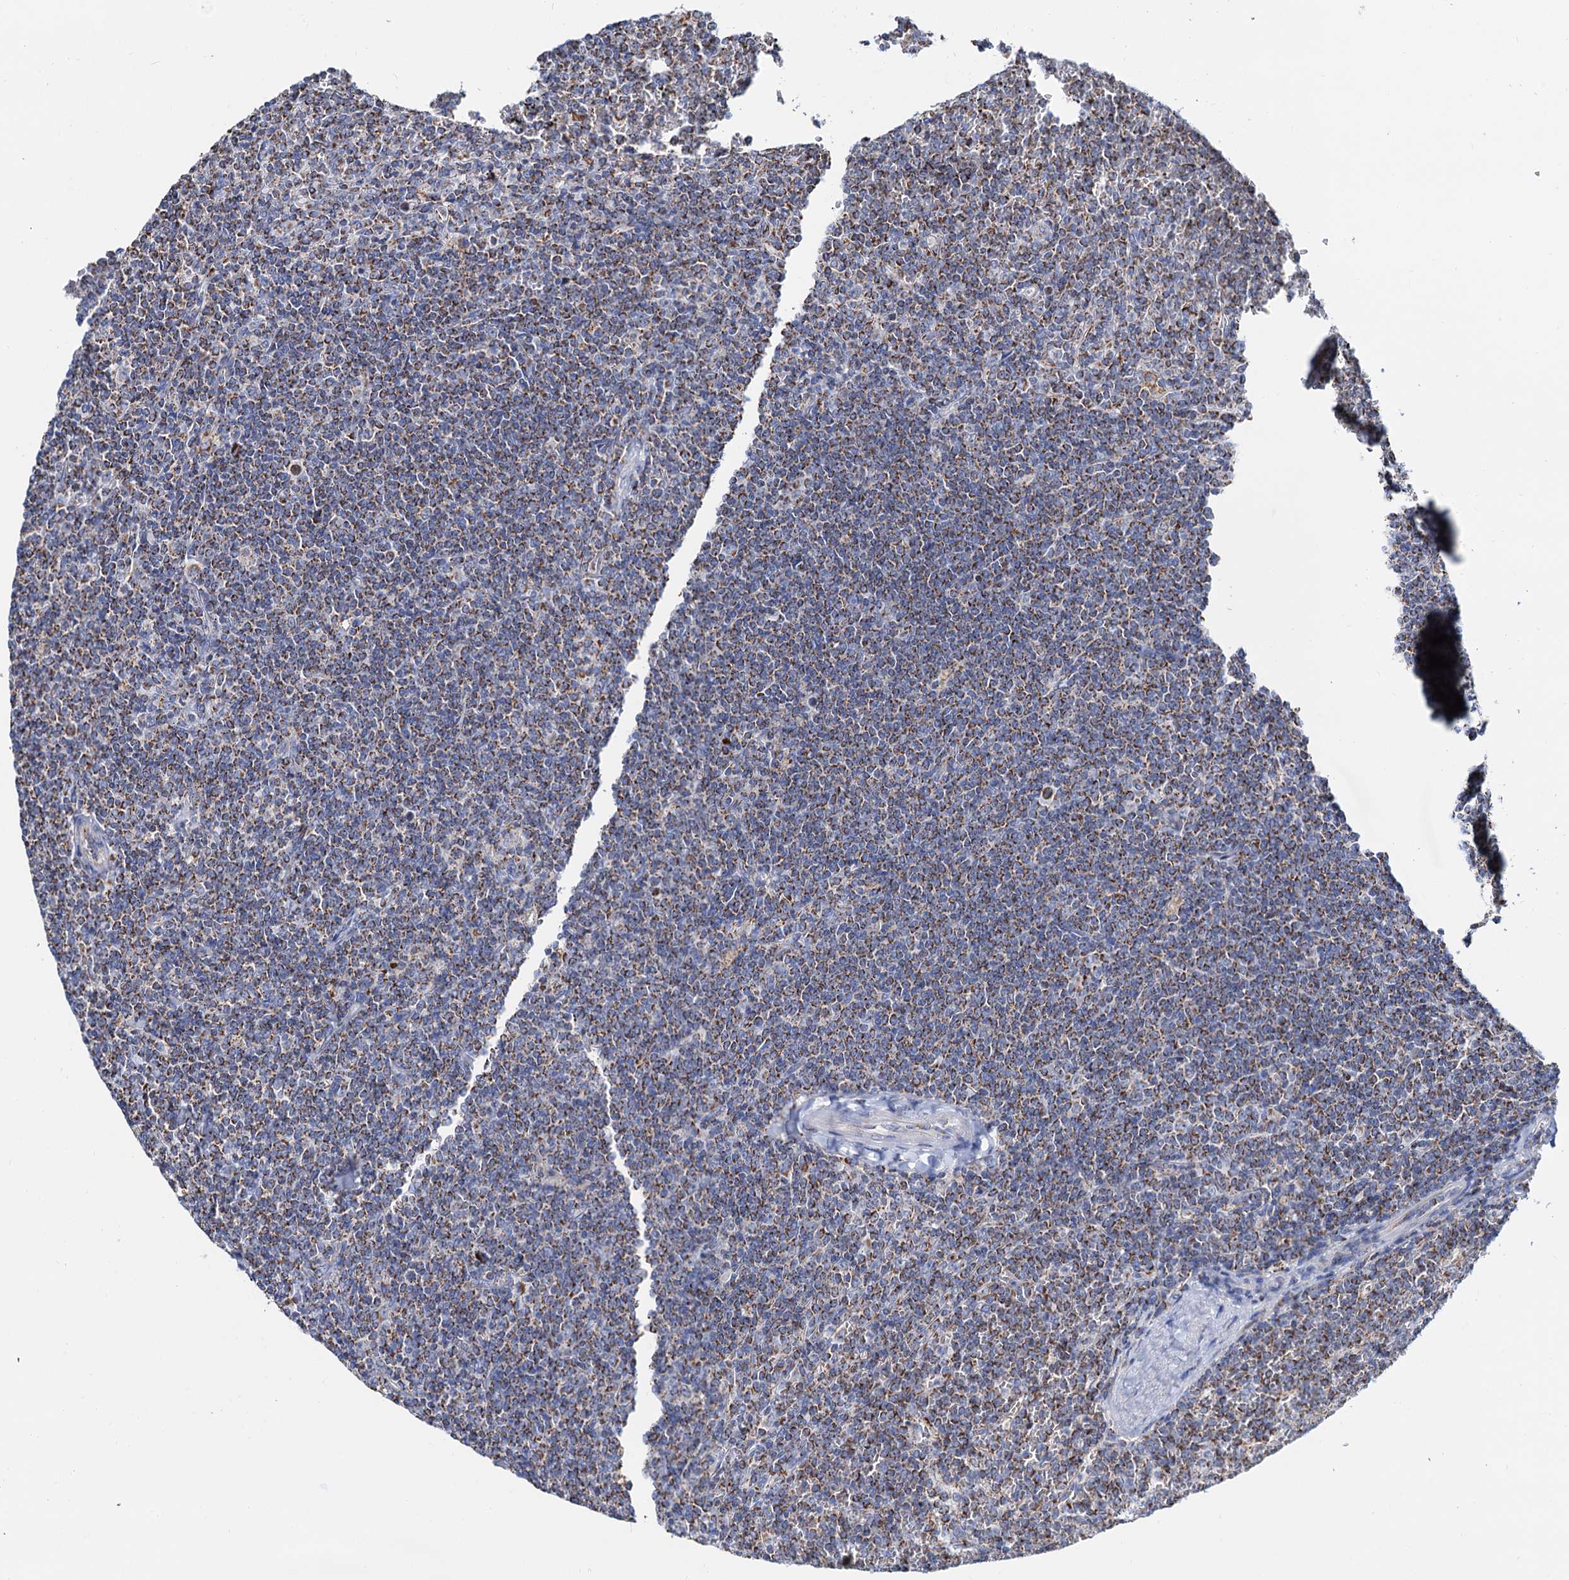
{"staining": {"intensity": "moderate", "quantity": ">75%", "location": "cytoplasmic/membranous"}, "tissue": "lymphoma", "cell_type": "Tumor cells", "image_type": "cancer", "snomed": [{"axis": "morphology", "description": "Malignant lymphoma, non-Hodgkin's type, Low grade"}, {"axis": "topography", "description": "Spleen"}], "caption": "Malignant lymphoma, non-Hodgkin's type (low-grade) tissue reveals moderate cytoplasmic/membranous expression in approximately >75% of tumor cells, visualized by immunohistochemistry.", "gene": "C2CD3", "patient": {"sex": "female", "age": 19}}